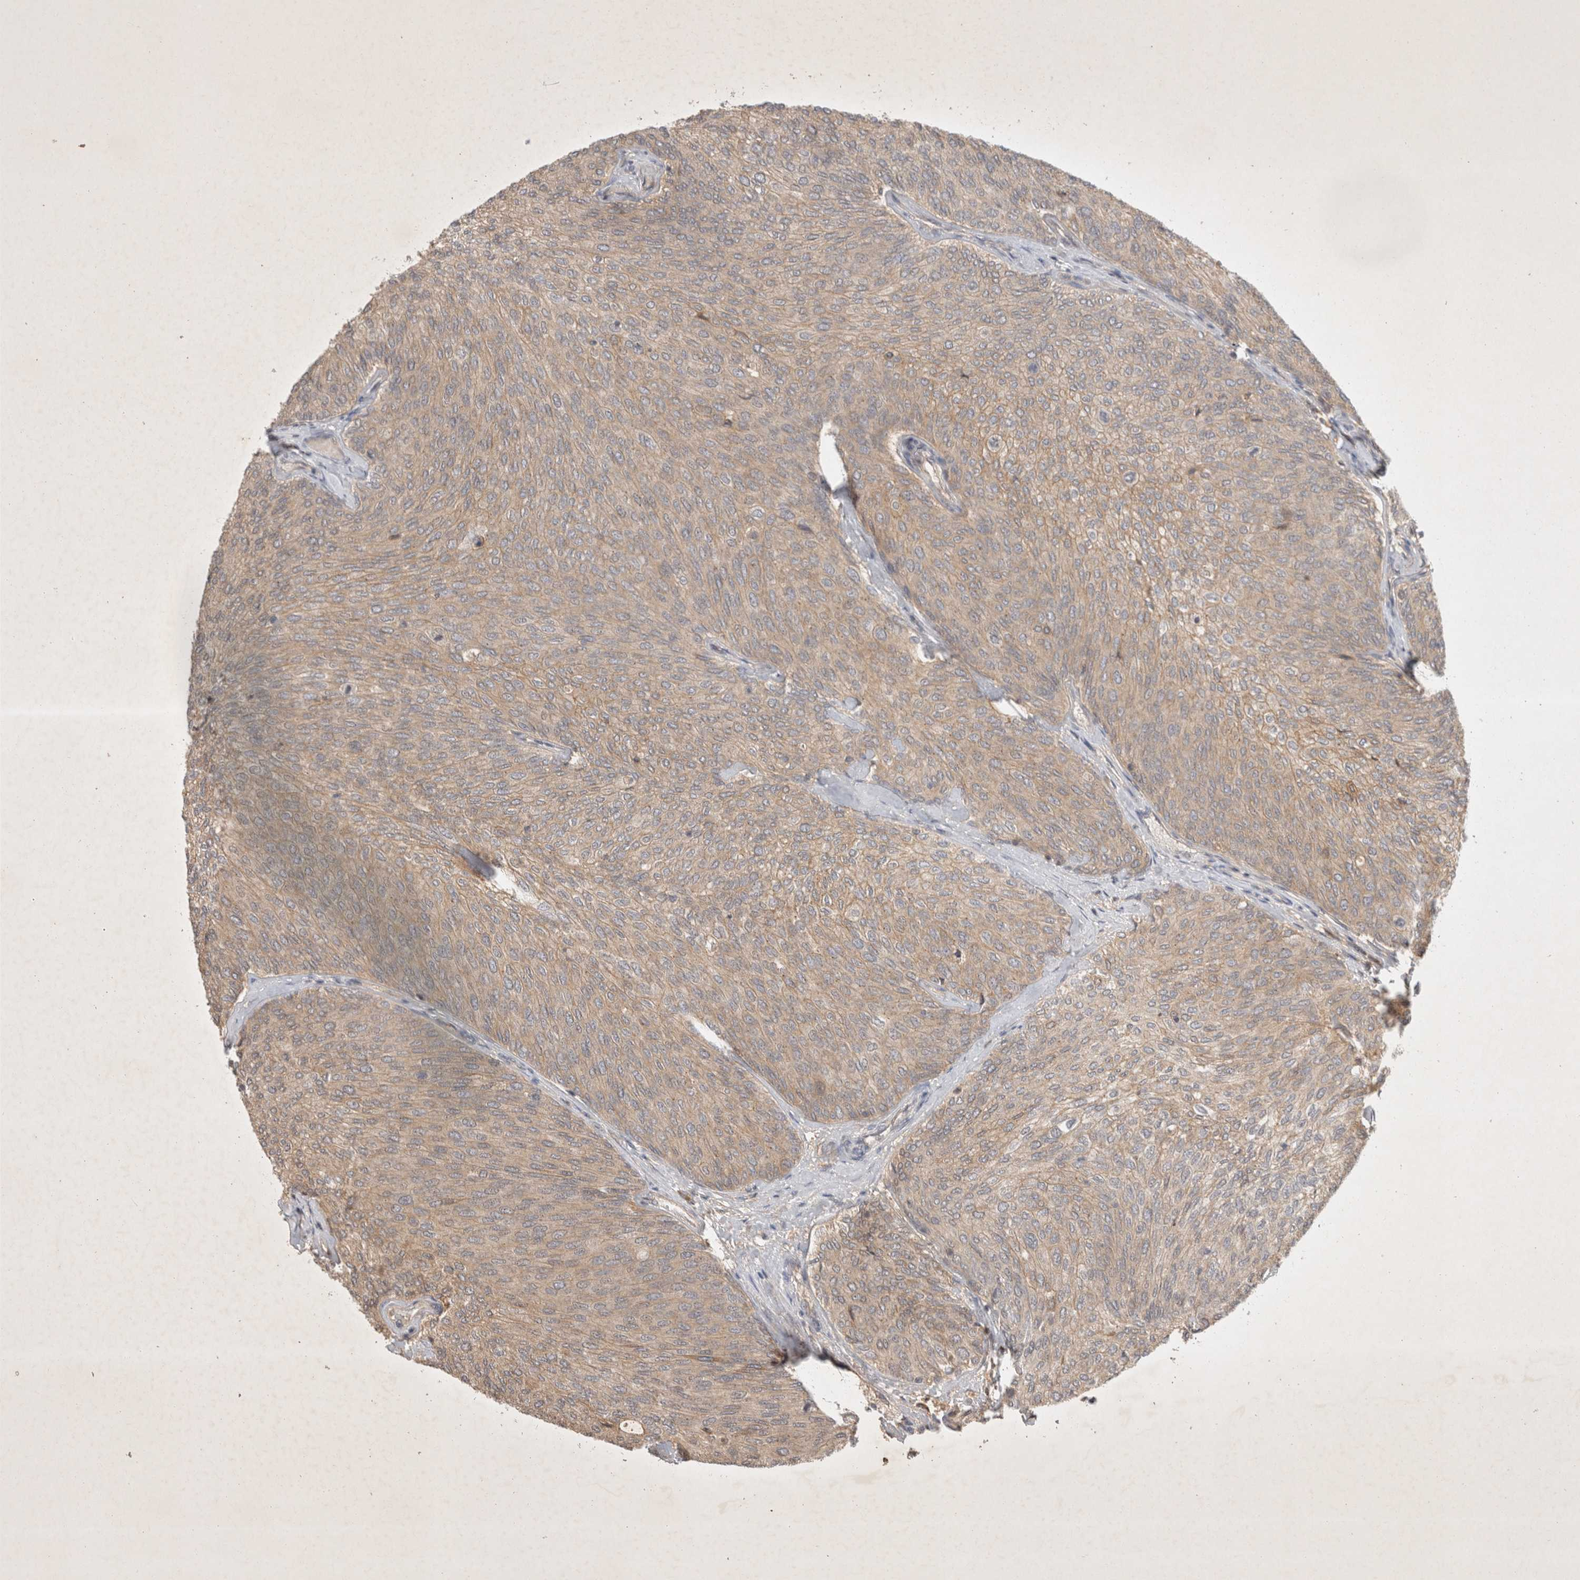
{"staining": {"intensity": "weak", "quantity": ">75%", "location": "cytoplasmic/membranous"}, "tissue": "urothelial cancer", "cell_type": "Tumor cells", "image_type": "cancer", "snomed": [{"axis": "morphology", "description": "Urothelial carcinoma, Low grade"}, {"axis": "topography", "description": "Urinary bladder"}], "caption": "Immunohistochemistry (IHC) image of neoplastic tissue: human urothelial cancer stained using IHC demonstrates low levels of weak protein expression localized specifically in the cytoplasmic/membranous of tumor cells, appearing as a cytoplasmic/membranous brown color.", "gene": "YES1", "patient": {"sex": "female", "age": 79}}